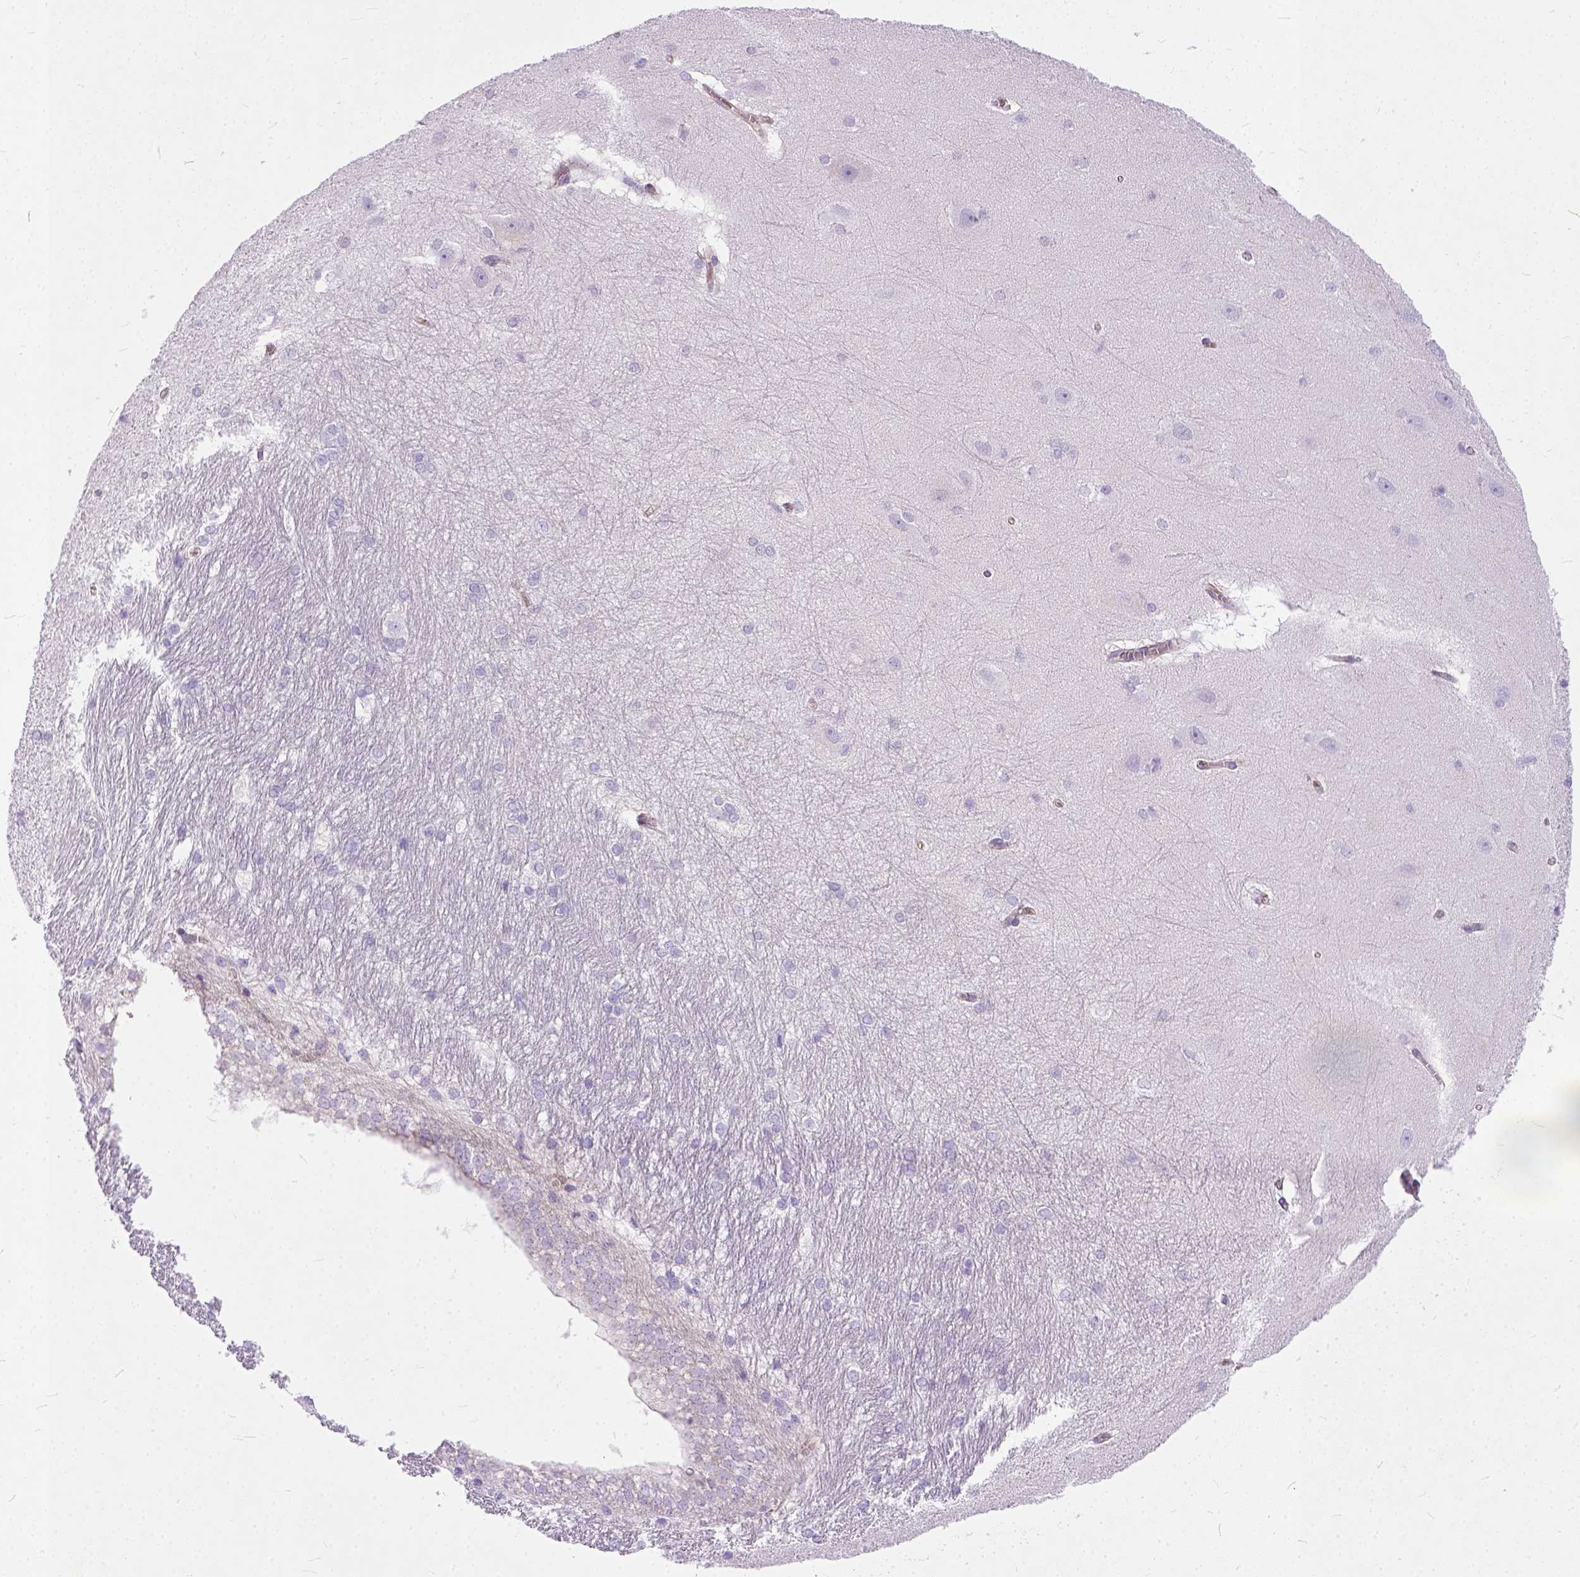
{"staining": {"intensity": "negative", "quantity": "none", "location": "none"}, "tissue": "hippocampus", "cell_type": "Glial cells", "image_type": "normal", "snomed": [{"axis": "morphology", "description": "Normal tissue, NOS"}, {"axis": "topography", "description": "Cerebral cortex"}, {"axis": "topography", "description": "Hippocampus"}], "caption": "High magnification brightfield microscopy of unremarkable hippocampus stained with DAB (brown) and counterstained with hematoxylin (blue): glial cells show no significant expression. Brightfield microscopy of immunohistochemistry (IHC) stained with DAB (brown) and hematoxylin (blue), captured at high magnification.", "gene": "ADGRF1", "patient": {"sex": "female", "age": 19}}